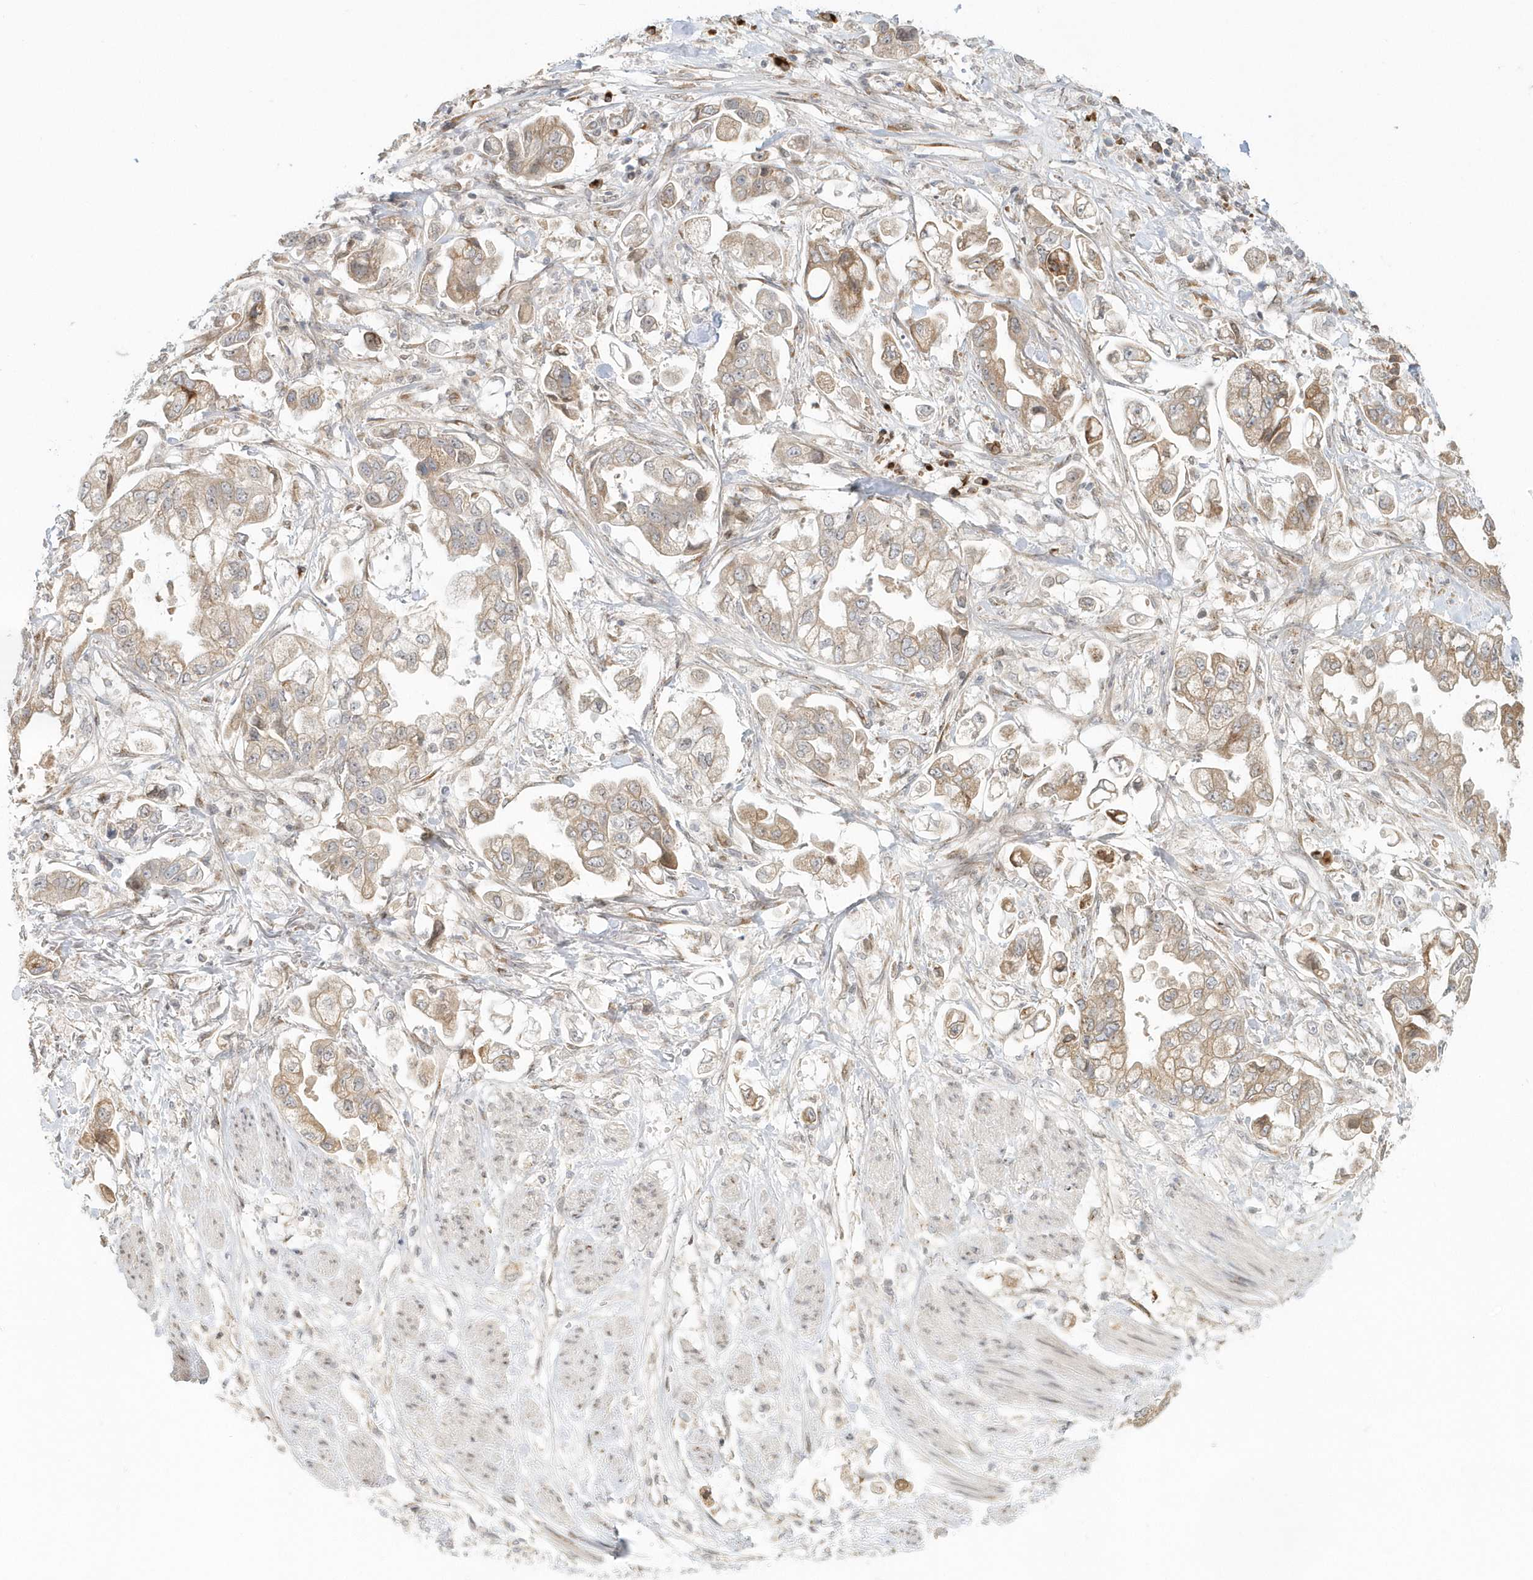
{"staining": {"intensity": "weak", "quantity": ">75%", "location": "cytoplasmic/membranous"}, "tissue": "stomach cancer", "cell_type": "Tumor cells", "image_type": "cancer", "snomed": [{"axis": "morphology", "description": "Adenocarcinoma, NOS"}, {"axis": "topography", "description": "Stomach"}], "caption": "Immunohistochemical staining of stomach cancer (adenocarcinoma) reveals low levels of weak cytoplasmic/membranous protein expression in about >75% of tumor cells.", "gene": "DHFR", "patient": {"sex": "male", "age": 62}}